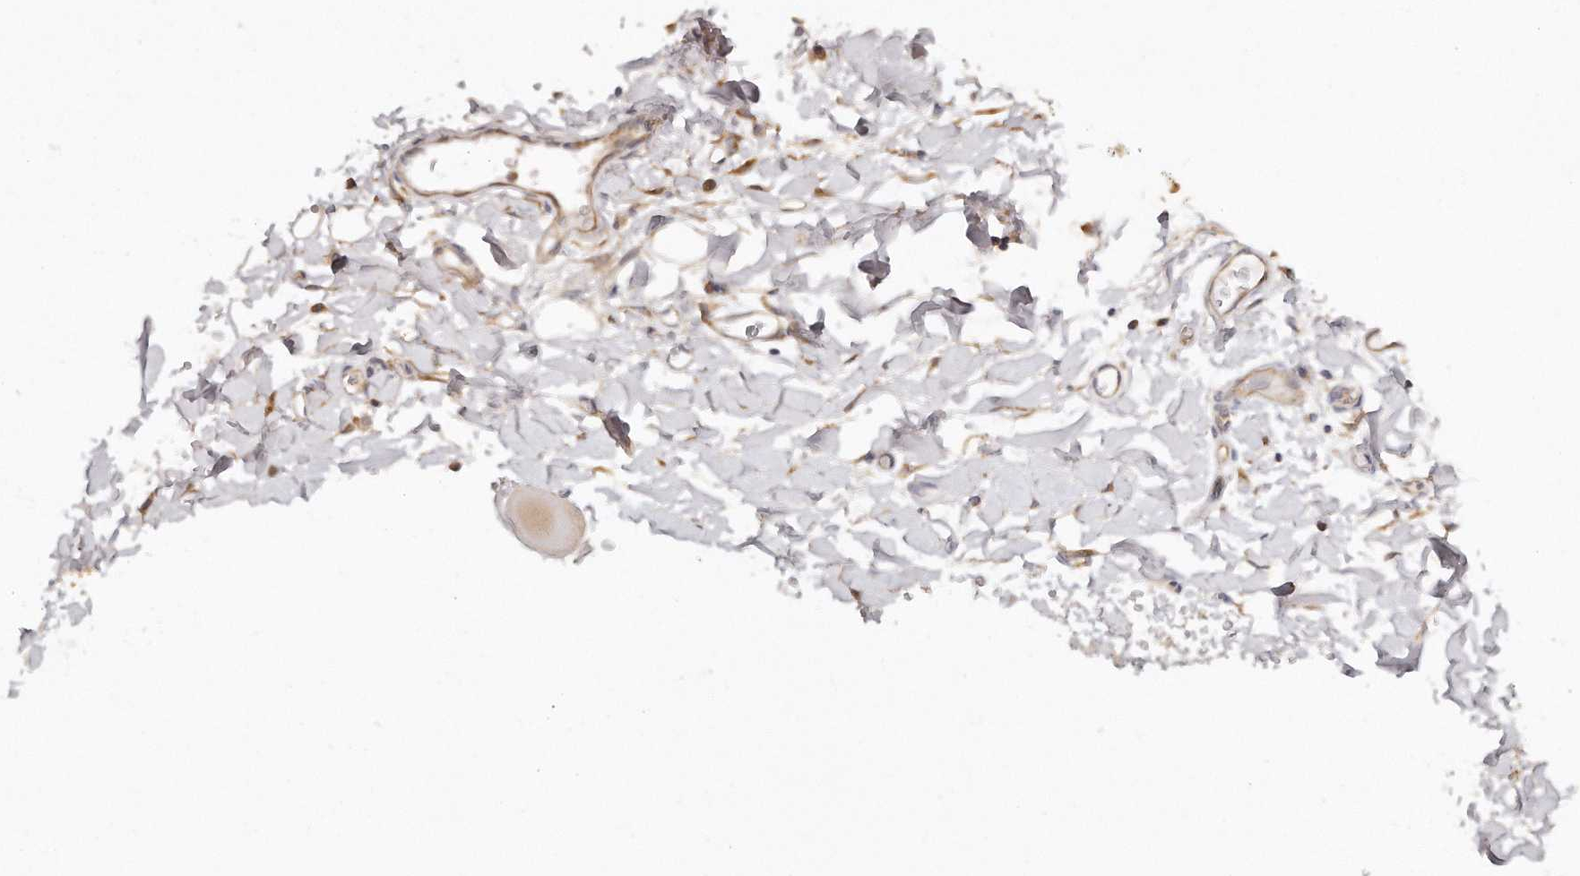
{"staining": {"intensity": "weak", "quantity": "25%-75%", "location": "cytoplasmic/membranous"}, "tissue": "adipose tissue", "cell_type": "Adipocytes", "image_type": "normal", "snomed": [{"axis": "morphology", "description": "Normal tissue, NOS"}, {"axis": "topography", "description": "Smooth muscle"}, {"axis": "topography", "description": "Peripheral nerve tissue"}], "caption": "Adipose tissue stained with immunohistochemistry (IHC) displays weak cytoplasmic/membranous expression in approximately 25%-75% of adipocytes. The staining was performed using DAB, with brown indicating positive protein expression. Nuclei are stained blue with hematoxylin.", "gene": "TTLL4", "patient": {"sex": "female", "age": 39}}